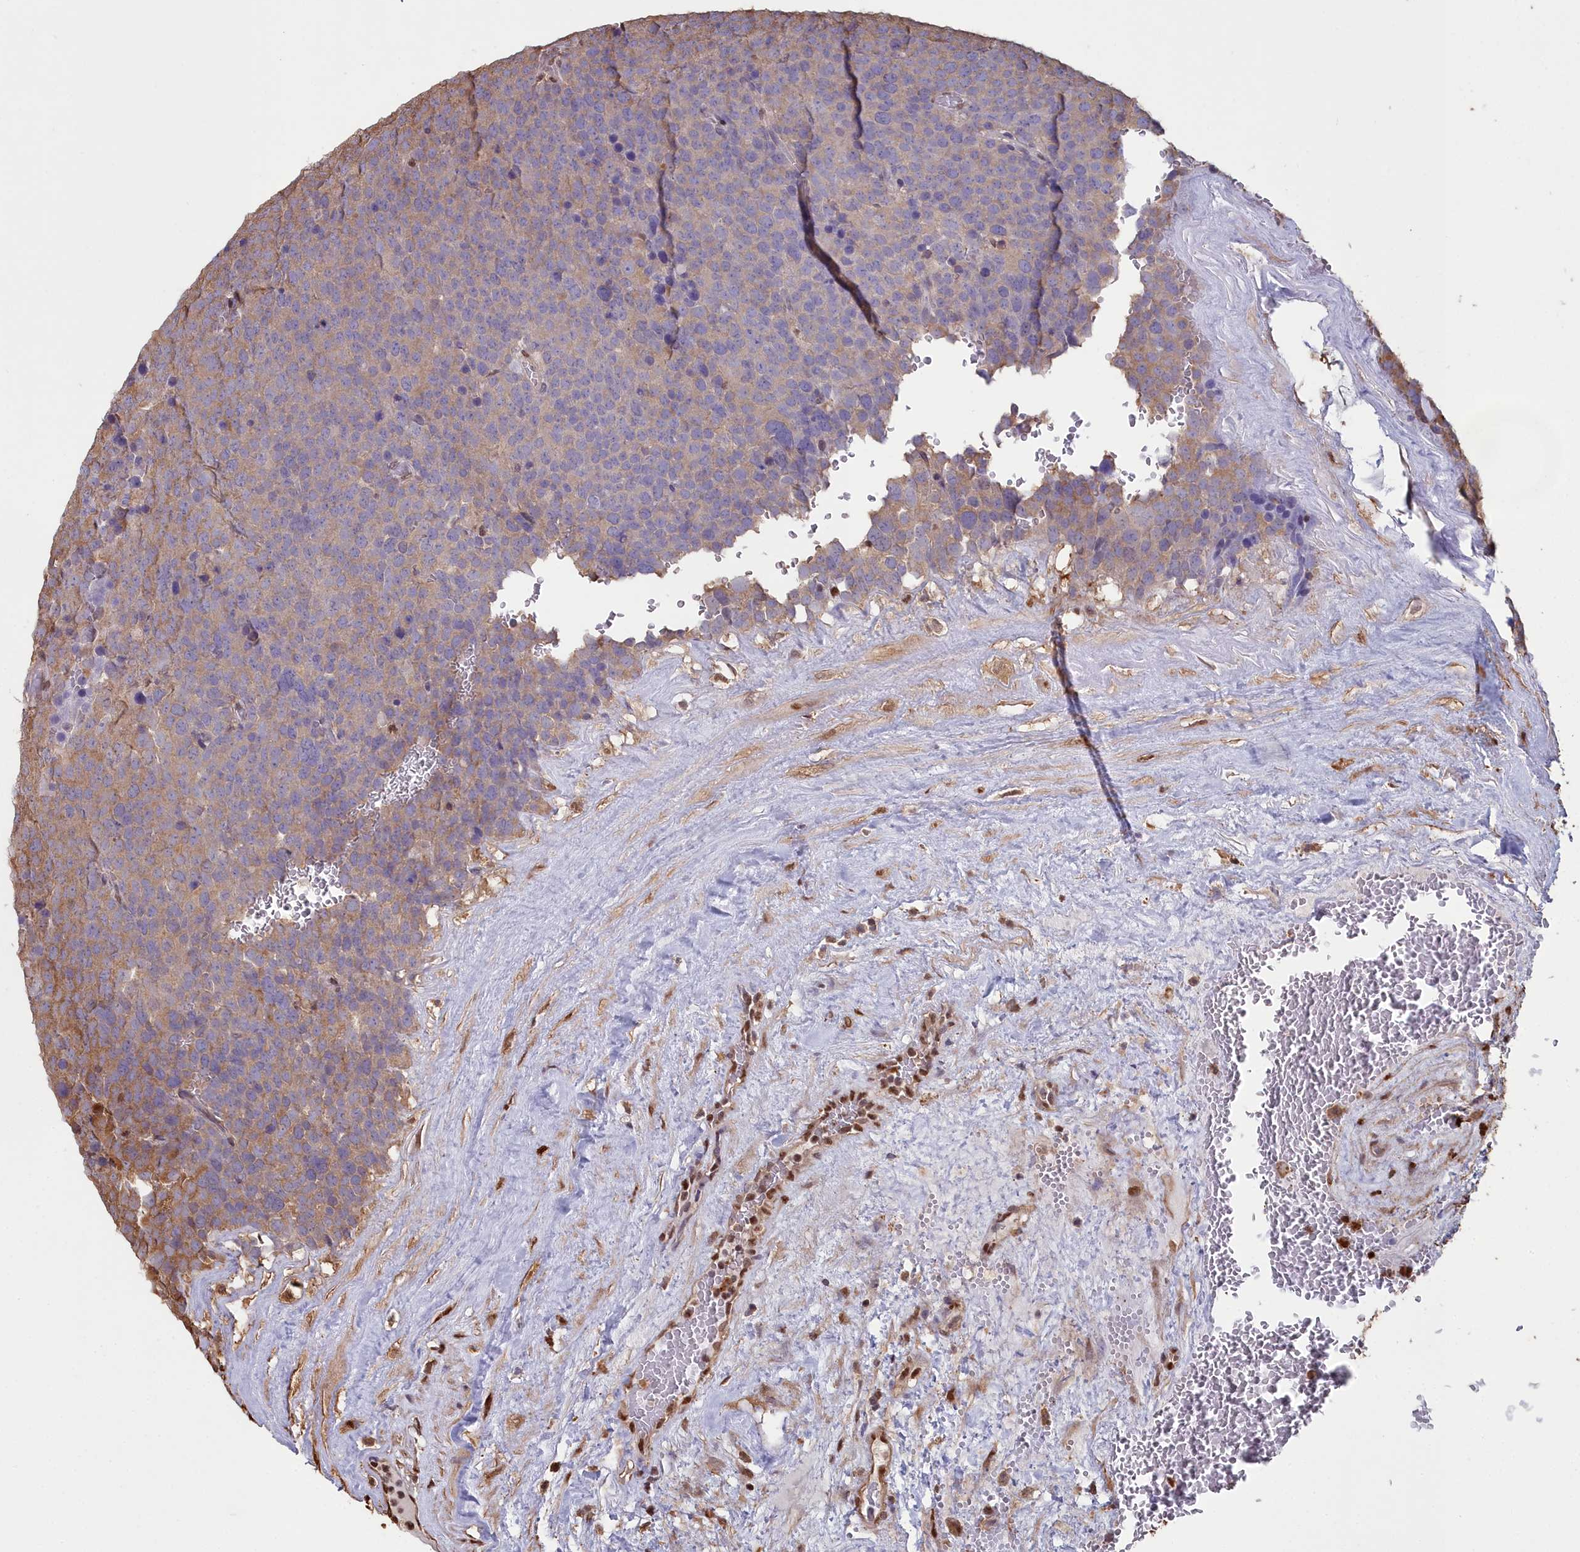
{"staining": {"intensity": "moderate", "quantity": ">75%", "location": "cytoplasmic/membranous"}, "tissue": "testis cancer", "cell_type": "Tumor cells", "image_type": "cancer", "snomed": [{"axis": "morphology", "description": "Seminoma, NOS"}, {"axis": "topography", "description": "Testis"}], "caption": "Tumor cells reveal medium levels of moderate cytoplasmic/membranous positivity in approximately >75% of cells in seminoma (testis). (Stains: DAB (3,3'-diaminobenzidine) in brown, nuclei in blue, Microscopy: brightfield microscopy at high magnification).", "gene": "GAPDH", "patient": {"sex": "male", "age": 71}}